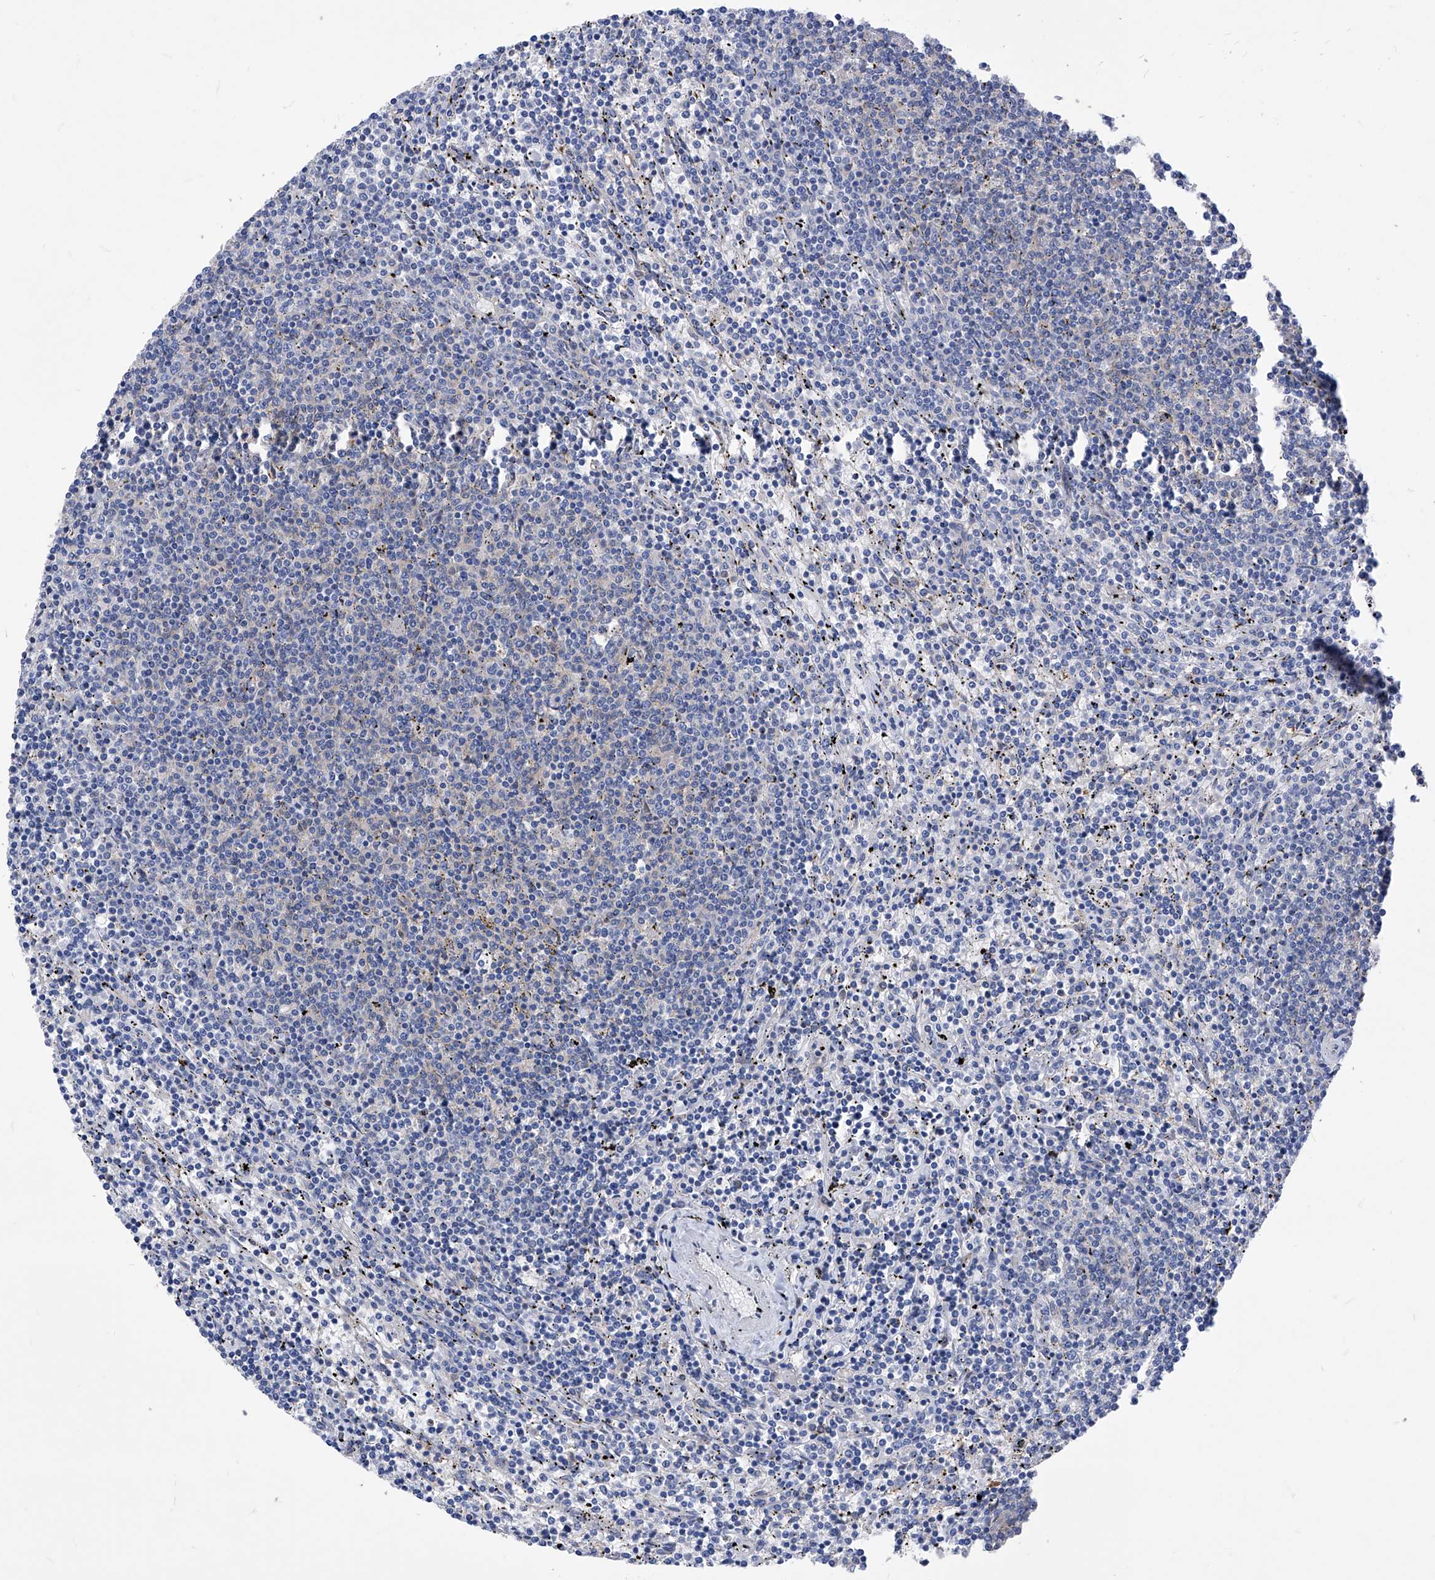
{"staining": {"intensity": "negative", "quantity": "none", "location": "none"}, "tissue": "lymphoma", "cell_type": "Tumor cells", "image_type": "cancer", "snomed": [{"axis": "morphology", "description": "Malignant lymphoma, non-Hodgkin's type, Low grade"}, {"axis": "topography", "description": "Spleen"}], "caption": "The photomicrograph demonstrates no staining of tumor cells in lymphoma.", "gene": "XPNPEP1", "patient": {"sex": "female", "age": 50}}